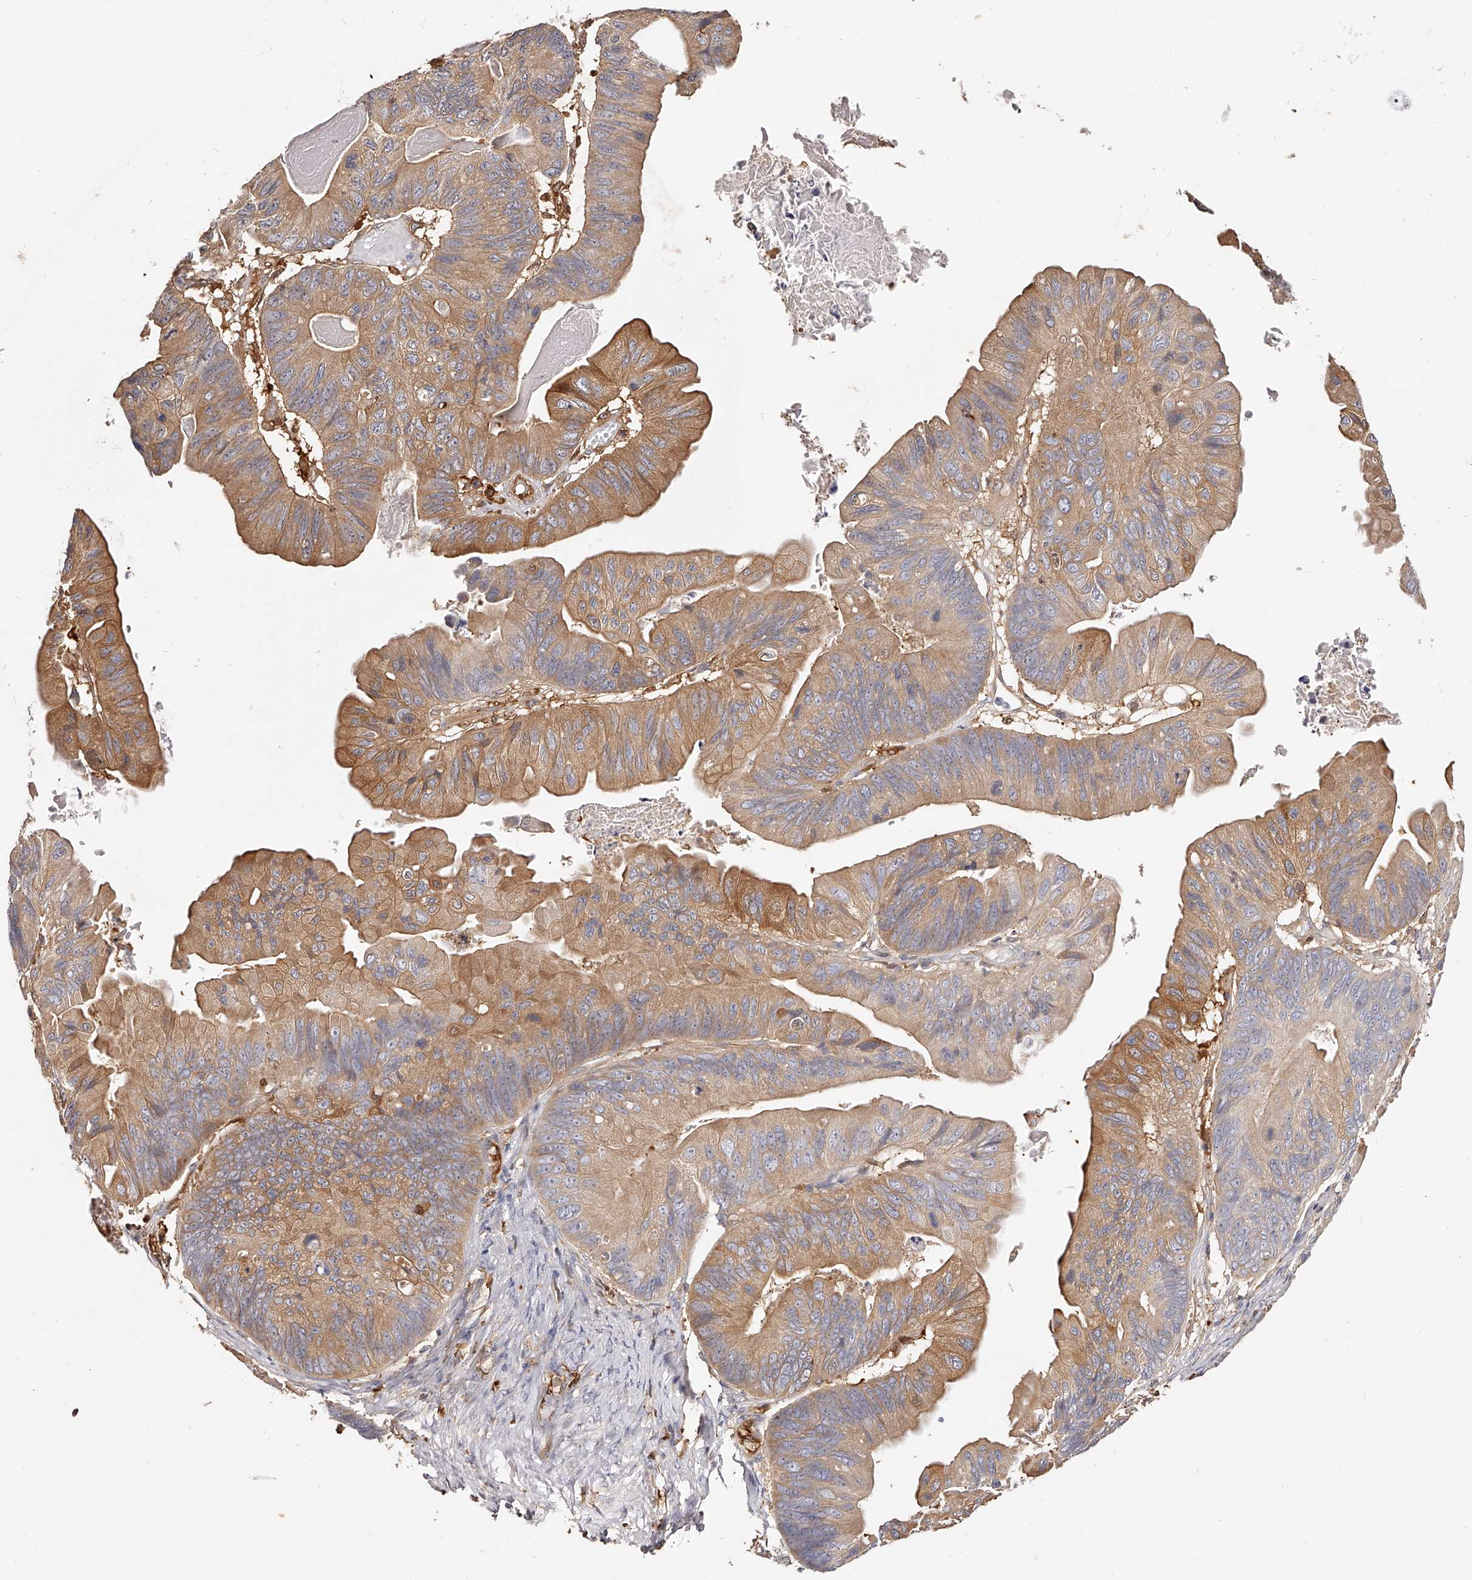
{"staining": {"intensity": "moderate", "quantity": ">75%", "location": "cytoplasmic/membranous"}, "tissue": "ovarian cancer", "cell_type": "Tumor cells", "image_type": "cancer", "snomed": [{"axis": "morphology", "description": "Cystadenocarcinoma, mucinous, NOS"}, {"axis": "topography", "description": "Ovary"}], "caption": "Ovarian cancer (mucinous cystadenocarcinoma) stained with a brown dye exhibits moderate cytoplasmic/membranous positive staining in about >75% of tumor cells.", "gene": "LAP3", "patient": {"sex": "female", "age": 61}}